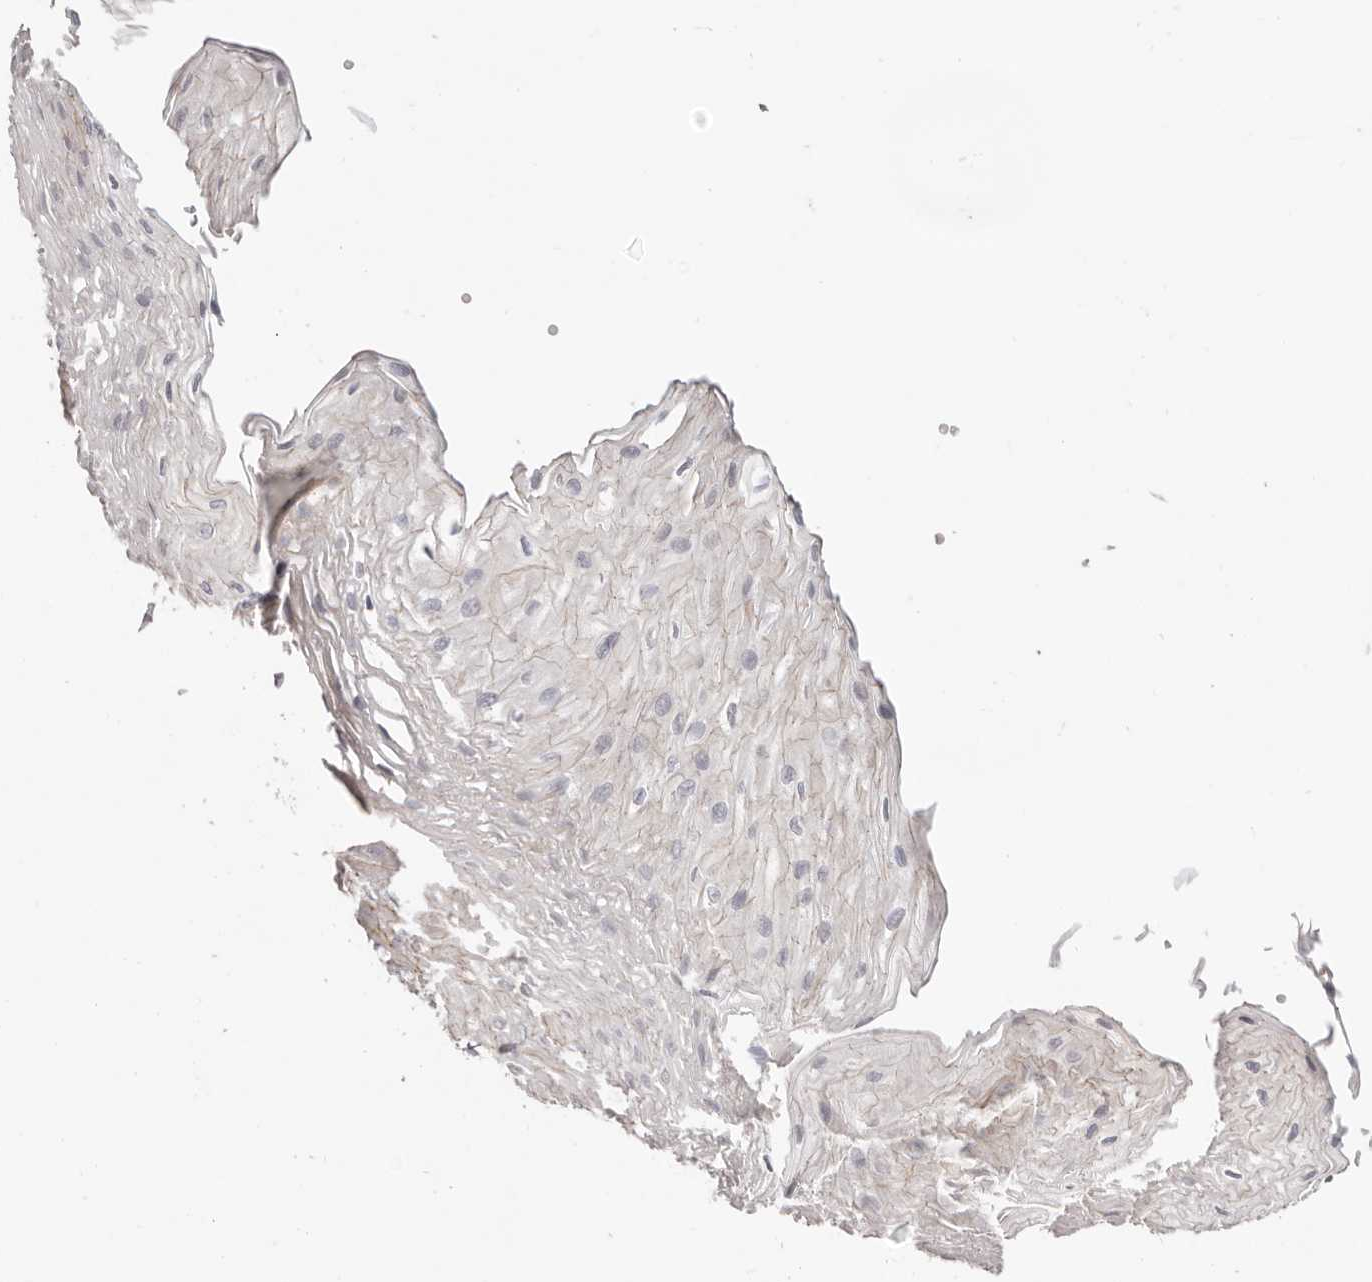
{"staining": {"intensity": "negative", "quantity": "none", "location": "none"}, "tissue": "esophagus", "cell_type": "Squamous epithelial cells", "image_type": "normal", "snomed": [{"axis": "morphology", "description": "Normal tissue, NOS"}, {"axis": "topography", "description": "Esophagus"}], "caption": "Immunohistochemistry histopathology image of normal esophagus: esophagus stained with DAB (3,3'-diaminobenzidine) exhibits no significant protein positivity in squamous epithelial cells. Nuclei are stained in blue.", "gene": "PCDHB6", "patient": {"sex": "female", "age": 66}}